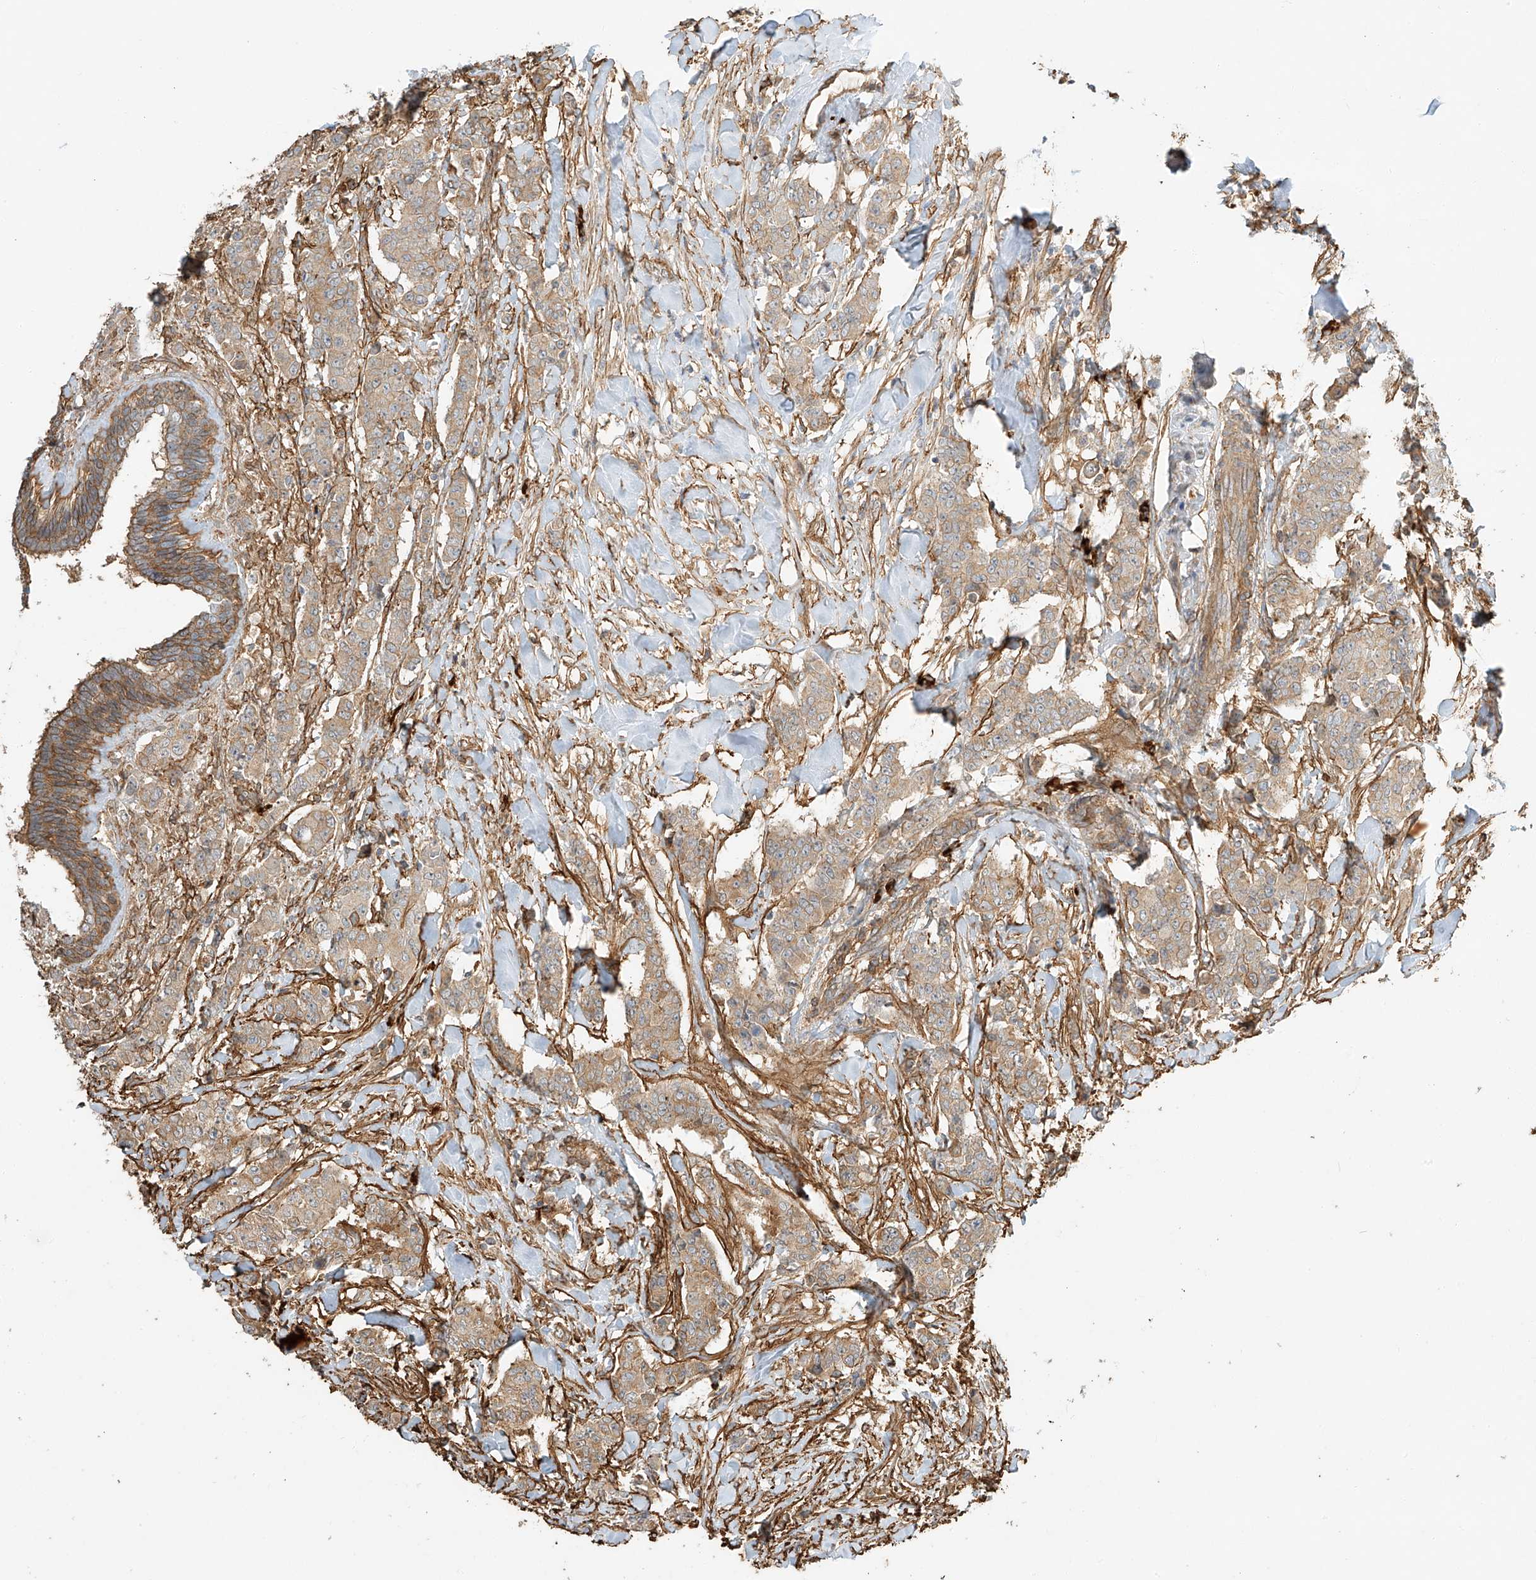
{"staining": {"intensity": "weak", "quantity": ">75%", "location": "cytoplasmic/membranous"}, "tissue": "breast cancer", "cell_type": "Tumor cells", "image_type": "cancer", "snomed": [{"axis": "morphology", "description": "Duct carcinoma"}, {"axis": "topography", "description": "Breast"}], "caption": "Approximately >75% of tumor cells in human breast cancer (infiltrating ductal carcinoma) reveal weak cytoplasmic/membranous protein positivity as visualized by brown immunohistochemical staining.", "gene": "CSMD3", "patient": {"sex": "female", "age": 40}}